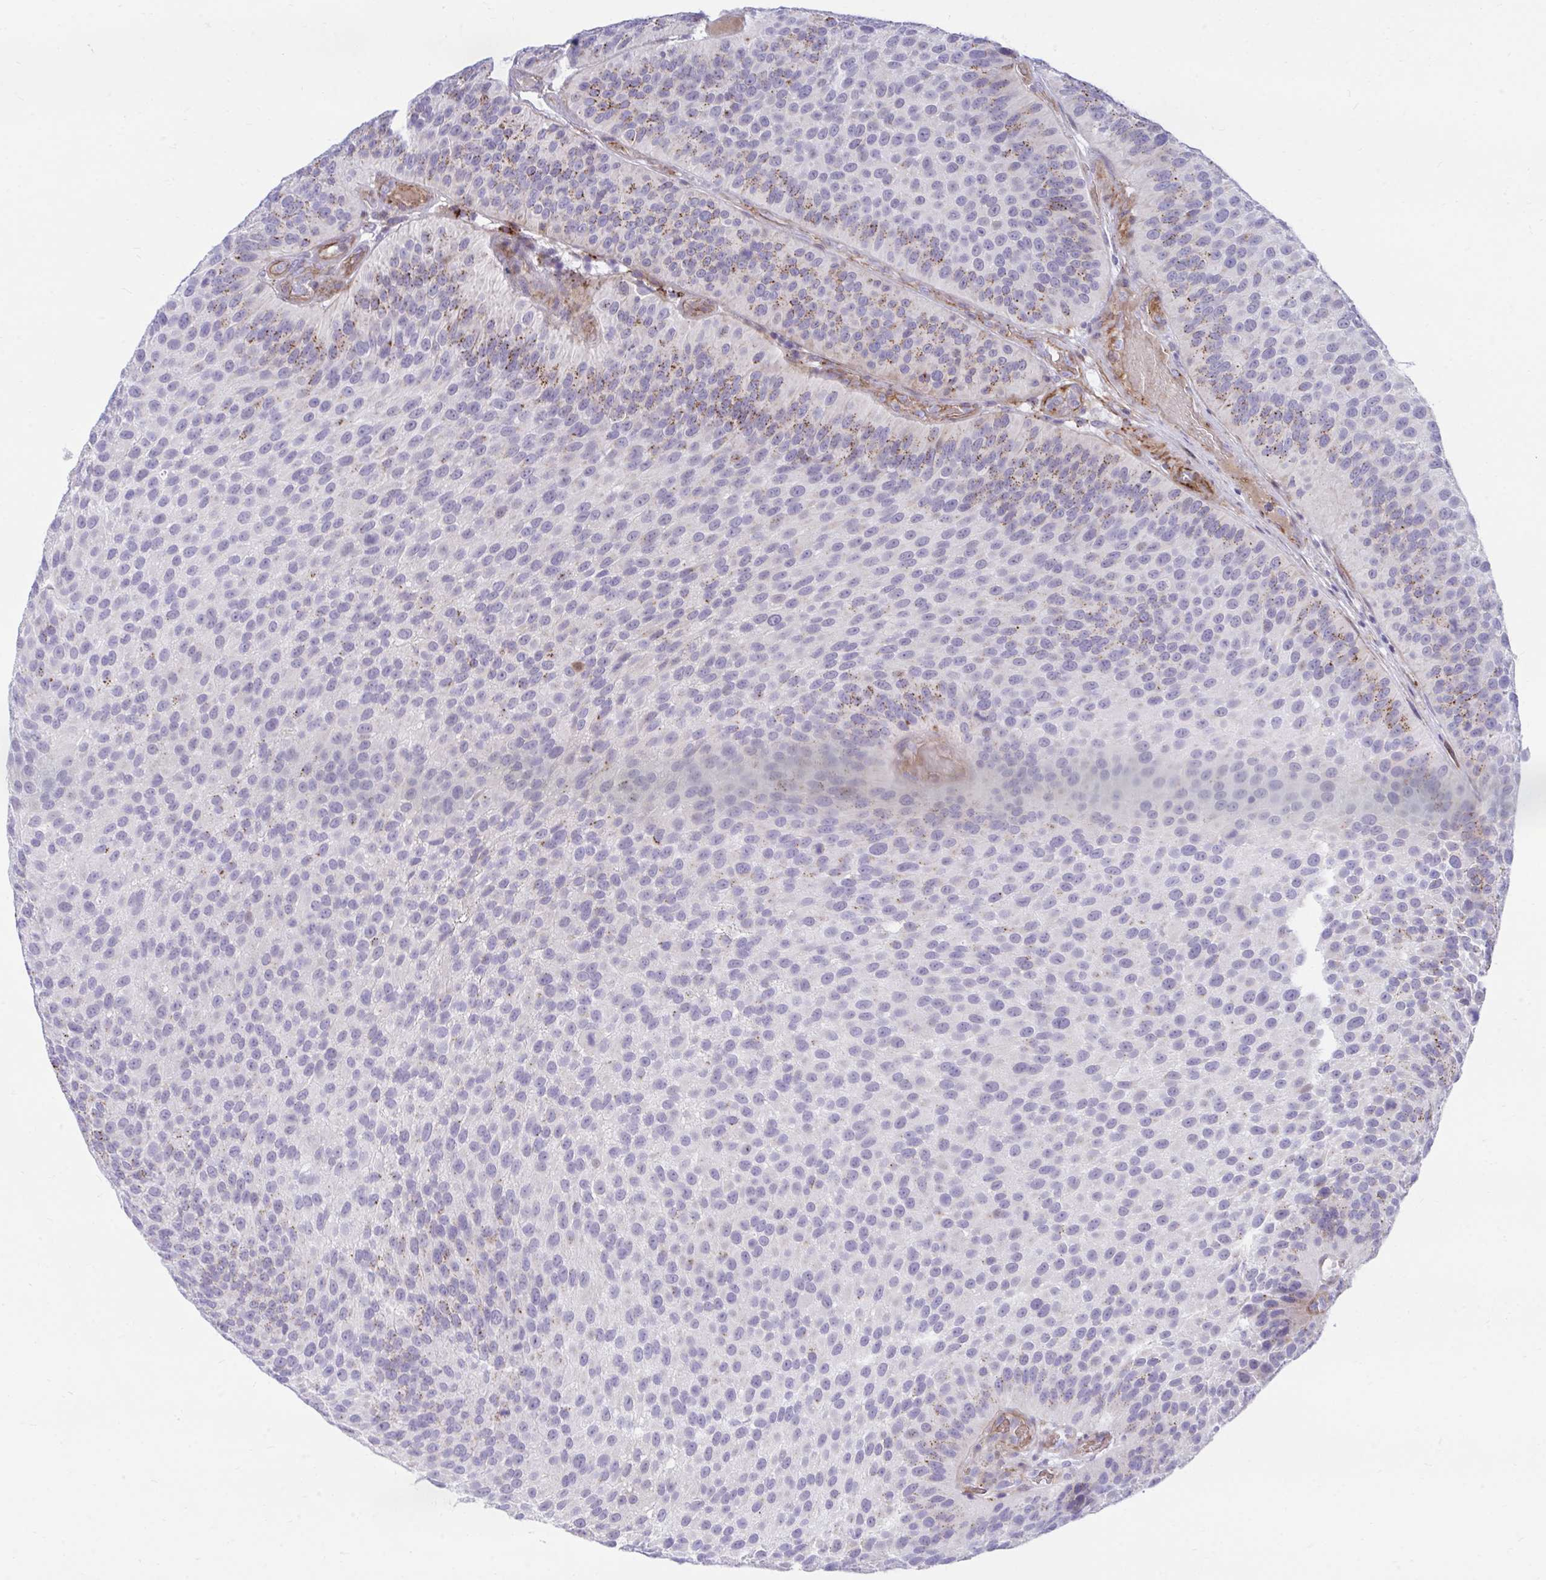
{"staining": {"intensity": "moderate", "quantity": "25%-75%", "location": "cytoplasmic/membranous"}, "tissue": "urothelial cancer", "cell_type": "Tumor cells", "image_type": "cancer", "snomed": [{"axis": "morphology", "description": "Urothelial carcinoma, Low grade"}, {"axis": "topography", "description": "Urinary bladder"}], "caption": "About 25%-75% of tumor cells in urothelial cancer display moderate cytoplasmic/membranous protein positivity as visualized by brown immunohistochemical staining.", "gene": "CSTB", "patient": {"sex": "male", "age": 76}}